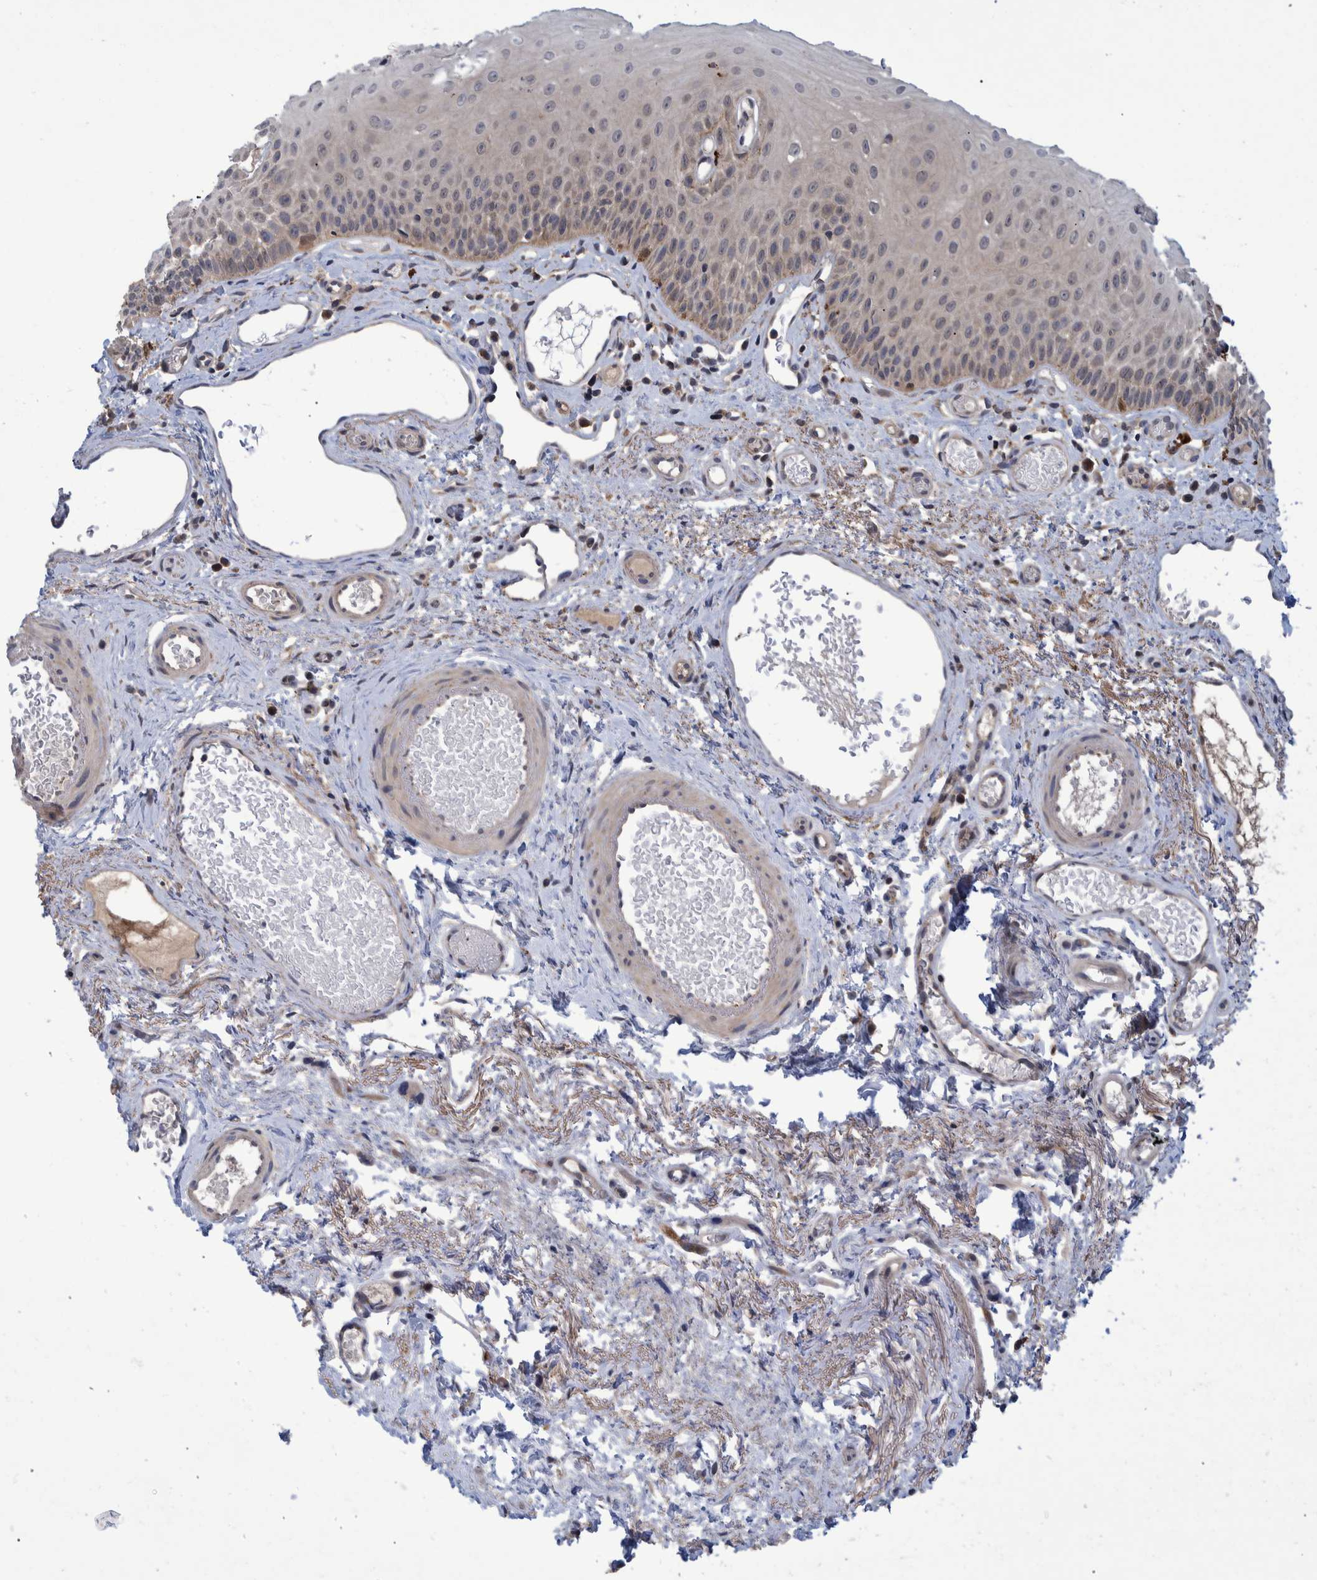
{"staining": {"intensity": "weak", "quantity": "25%-75%", "location": "cytoplasmic/membranous"}, "tissue": "oral mucosa", "cell_type": "Squamous epithelial cells", "image_type": "normal", "snomed": [{"axis": "morphology", "description": "Normal tissue, NOS"}, {"axis": "topography", "description": "Skeletal muscle"}, {"axis": "topography", "description": "Oral tissue"}, {"axis": "topography", "description": "Peripheral nerve tissue"}], "caption": "Human oral mucosa stained with a brown dye exhibits weak cytoplasmic/membranous positive expression in about 25%-75% of squamous epithelial cells.", "gene": "PCYT2", "patient": {"sex": "female", "age": 84}}